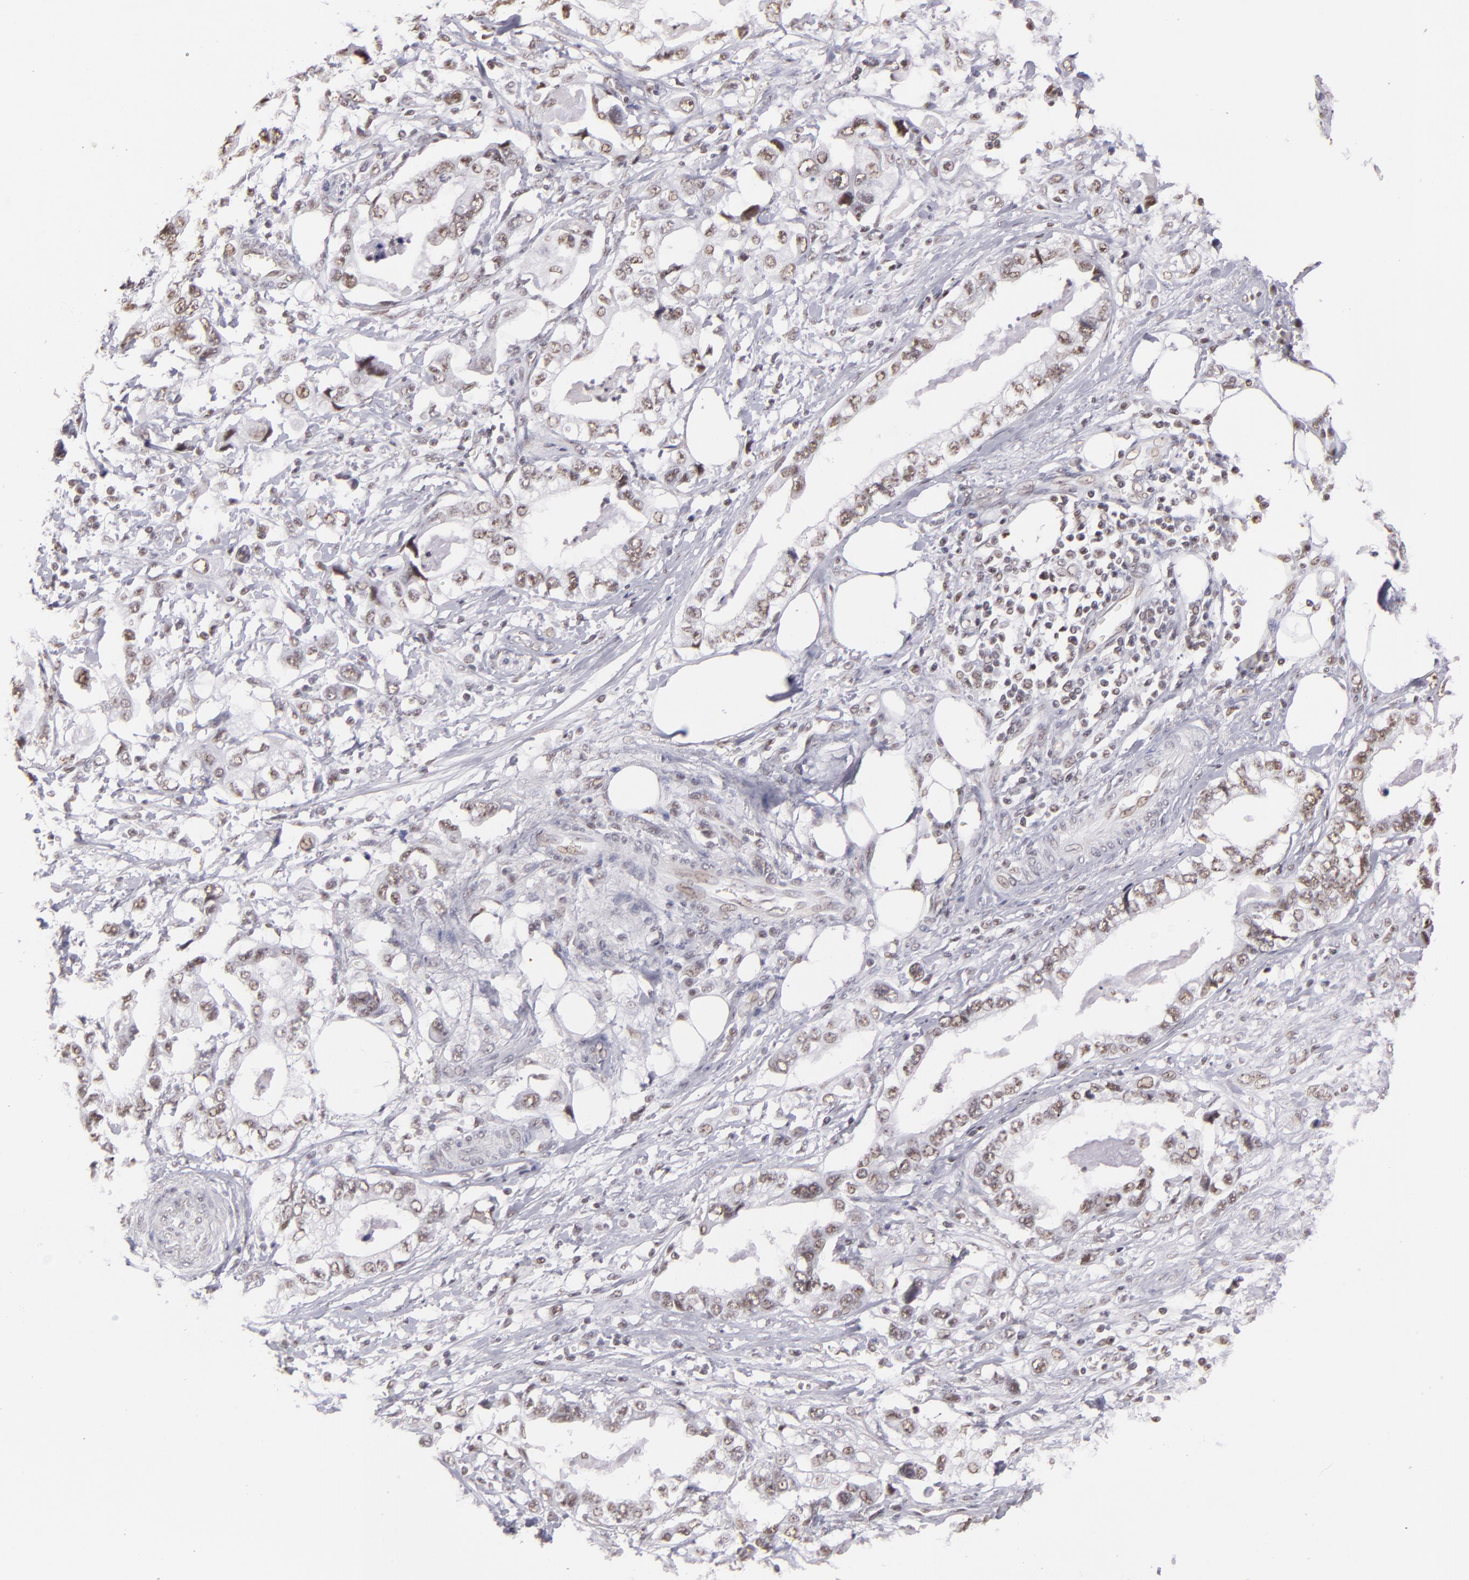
{"staining": {"intensity": "weak", "quantity": "25%-75%", "location": "nuclear"}, "tissue": "stomach cancer", "cell_type": "Tumor cells", "image_type": "cancer", "snomed": [{"axis": "morphology", "description": "Adenocarcinoma, NOS"}, {"axis": "topography", "description": "Pancreas"}, {"axis": "topography", "description": "Stomach, upper"}], "caption": "Immunohistochemical staining of adenocarcinoma (stomach) reveals low levels of weak nuclear staining in about 25%-75% of tumor cells.", "gene": "INTS6", "patient": {"sex": "male", "age": 77}}